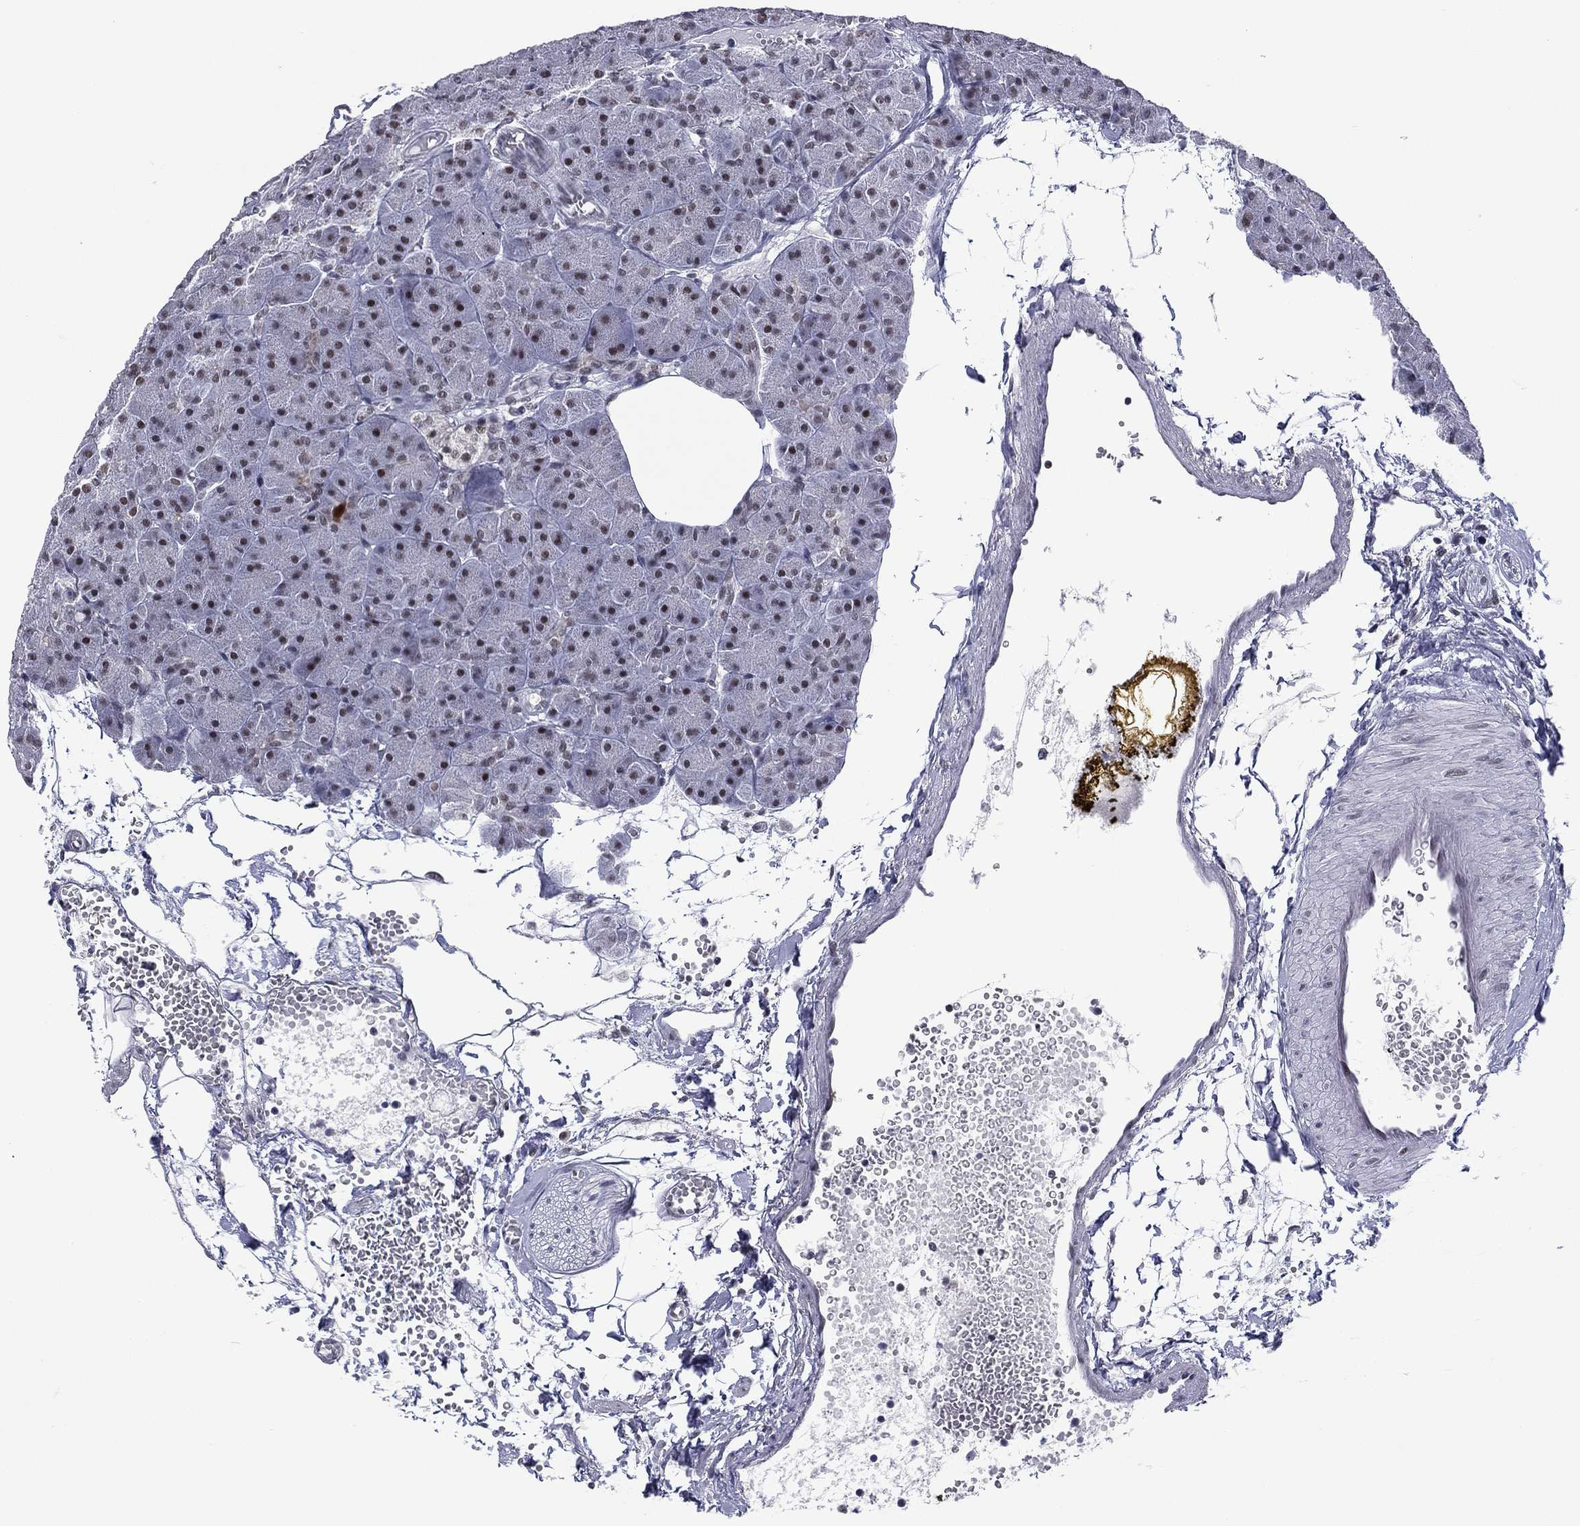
{"staining": {"intensity": "strong", "quantity": ">75%", "location": "nuclear"}, "tissue": "pancreas", "cell_type": "Exocrine glandular cells", "image_type": "normal", "snomed": [{"axis": "morphology", "description": "Normal tissue, NOS"}, {"axis": "topography", "description": "Pancreas"}], "caption": "IHC (DAB) staining of unremarkable human pancreas shows strong nuclear protein expression in approximately >75% of exocrine glandular cells.", "gene": "ETV5", "patient": {"sex": "male", "age": 61}}